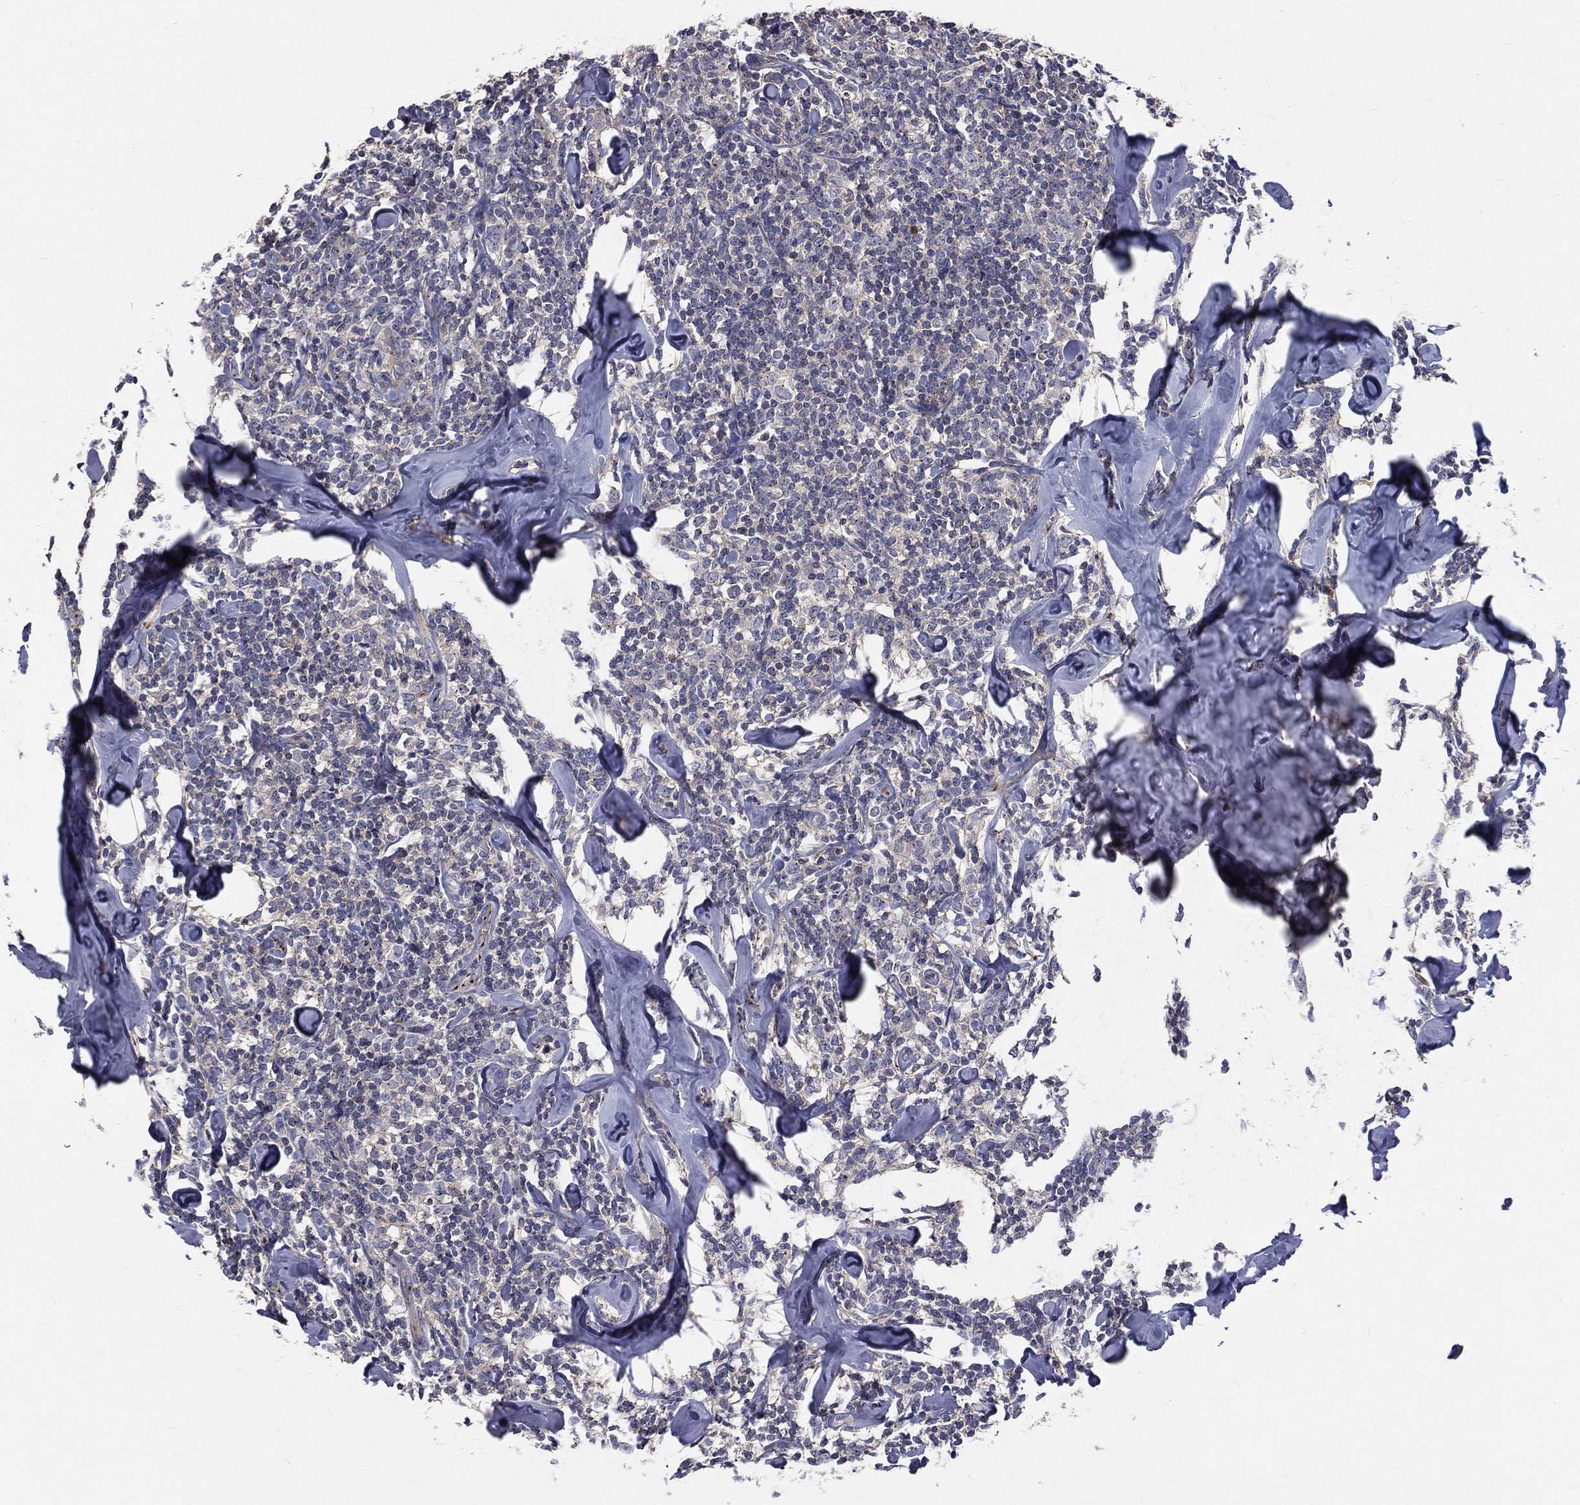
{"staining": {"intensity": "weak", "quantity": "<25%", "location": "cytoplasmic/membranous"}, "tissue": "lymphoma", "cell_type": "Tumor cells", "image_type": "cancer", "snomed": [{"axis": "morphology", "description": "Malignant lymphoma, non-Hodgkin's type, Low grade"}, {"axis": "topography", "description": "Lymph node"}], "caption": "This is an IHC micrograph of lymphoma. There is no expression in tumor cells.", "gene": "CROCC", "patient": {"sex": "female", "age": 56}}